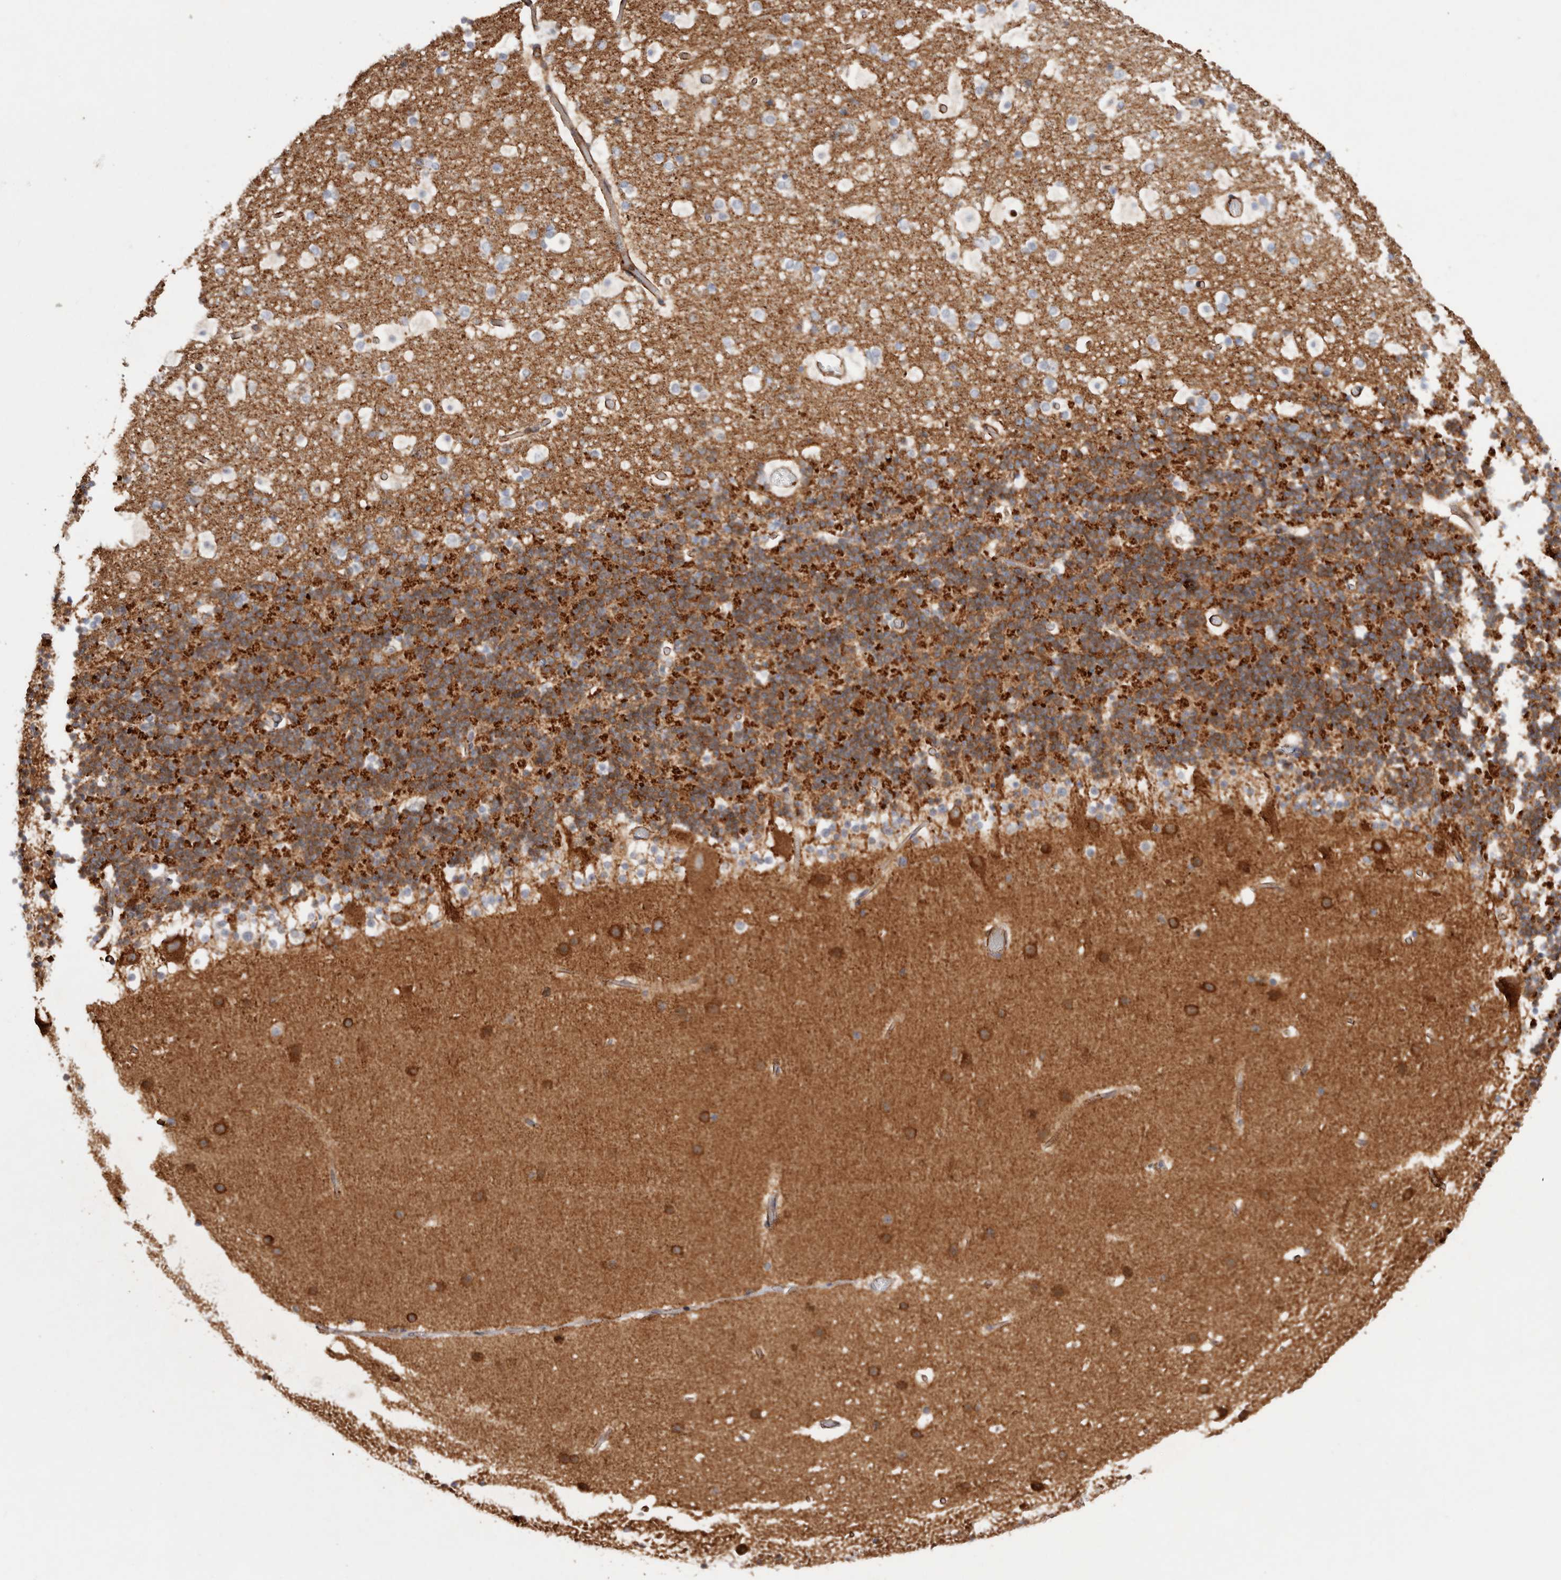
{"staining": {"intensity": "strong", "quantity": "25%-75%", "location": "cytoplasmic/membranous"}, "tissue": "cerebellum", "cell_type": "Cells in granular layer", "image_type": "normal", "snomed": [{"axis": "morphology", "description": "Normal tissue, NOS"}, {"axis": "topography", "description": "Cerebellum"}], "caption": "Immunohistochemistry (IHC) of benign human cerebellum demonstrates high levels of strong cytoplasmic/membranous positivity in about 25%-75% of cells in granular layer.", "gene": "PTPN22", "patient": {"sex": "male", "age": 57}}